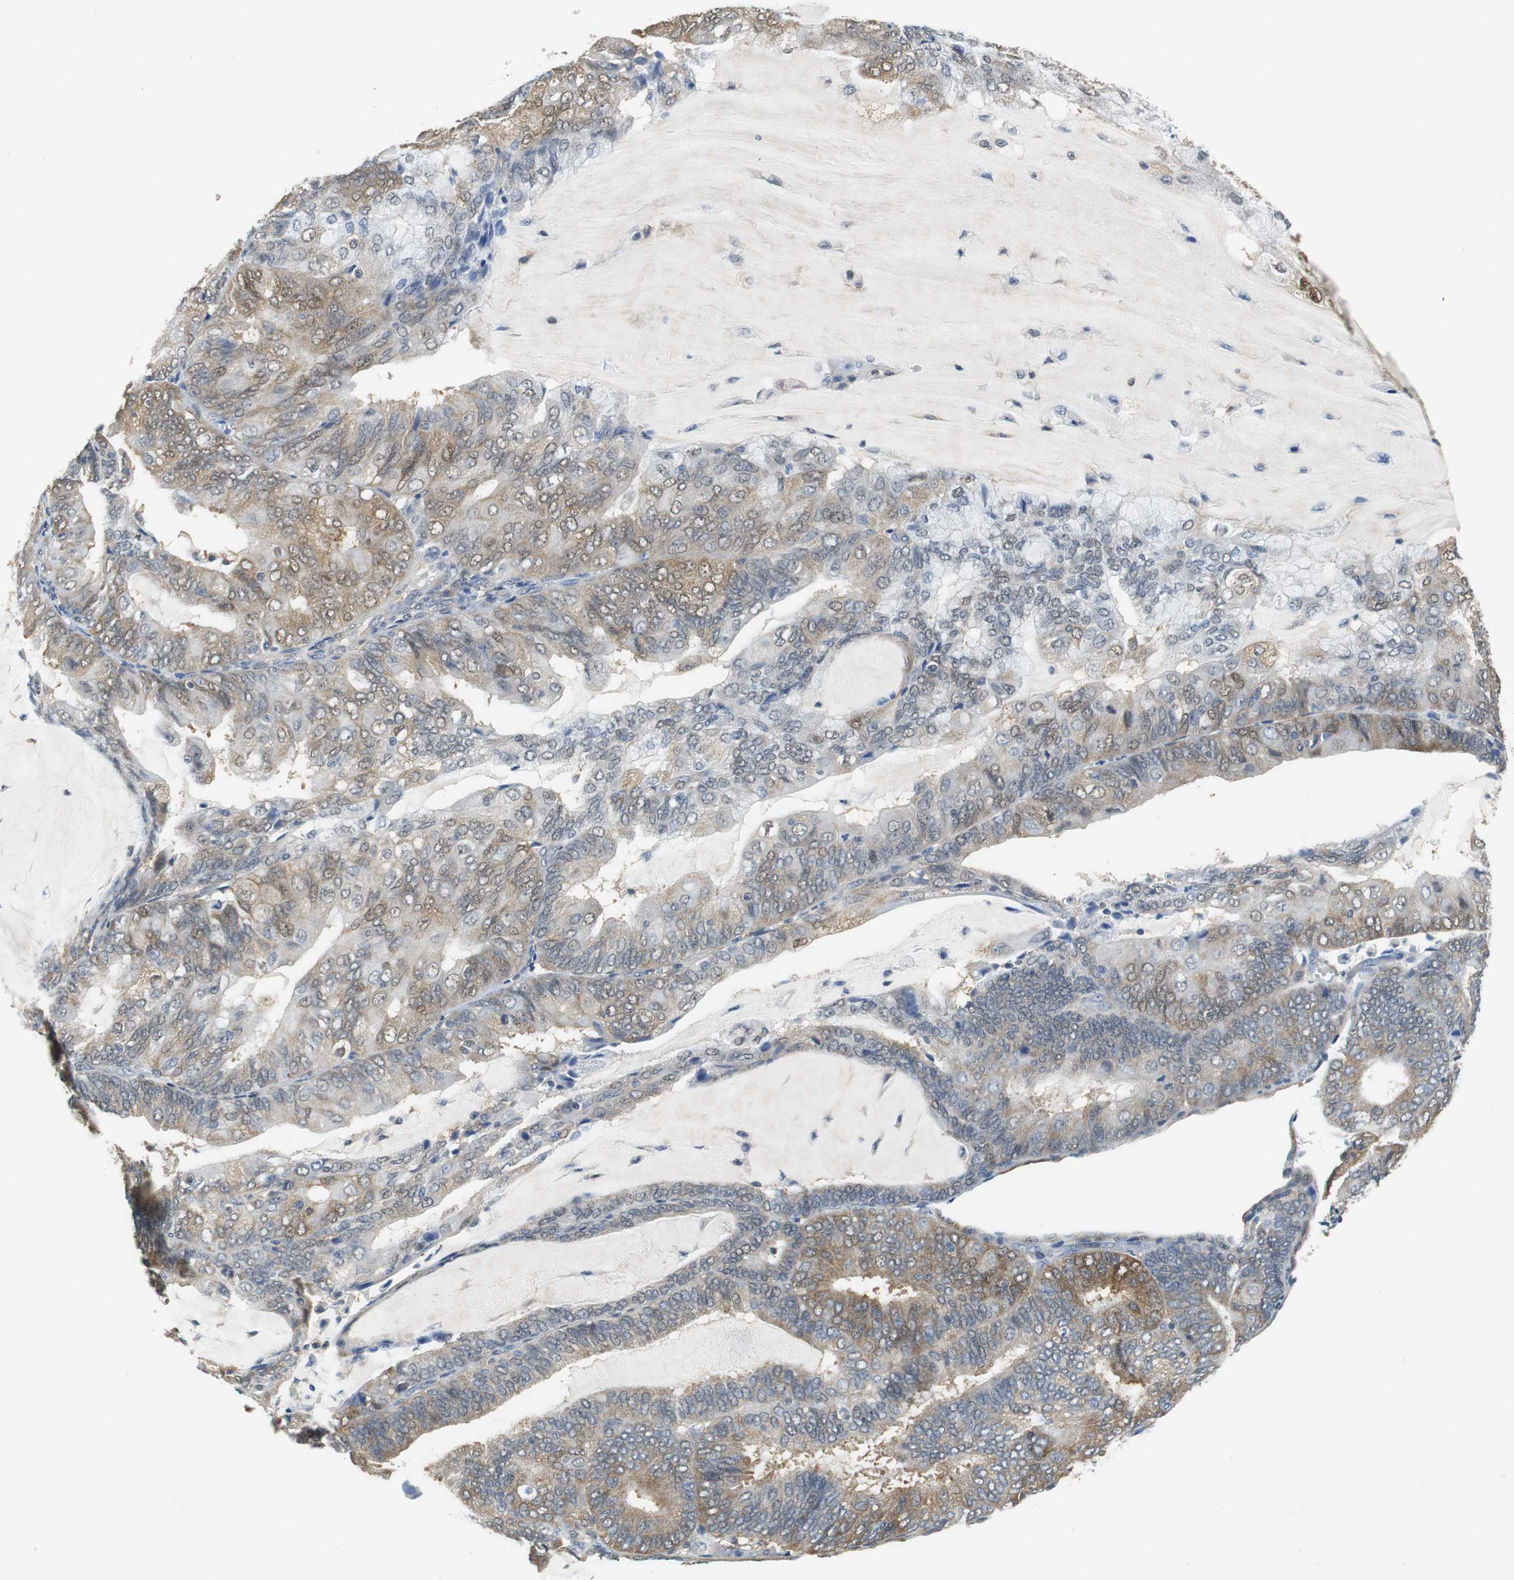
{"staining": {"intensity": "moderate", "quantity": ">75%", "location": "cytoplasmic/membranous"}, "tissue": "endometrial cancer", "cell_type": "Tumor cells", "image_type": "cancer", "snomed": [{"axis": "morphology", "description": "Adenocarcinoma, NOS"}, {"axis": "topography", "description": "Endometrium"}], "caption": "Moderate cytoplasmic/membranous staining is appreciated in approximately >75% of tumor cells in endometrial adenocarcinoma. (IHC, brightfield microscopy, high magnification).", "gene": "UBQLN2", "patient": {"sex": "female", "age": 81}}